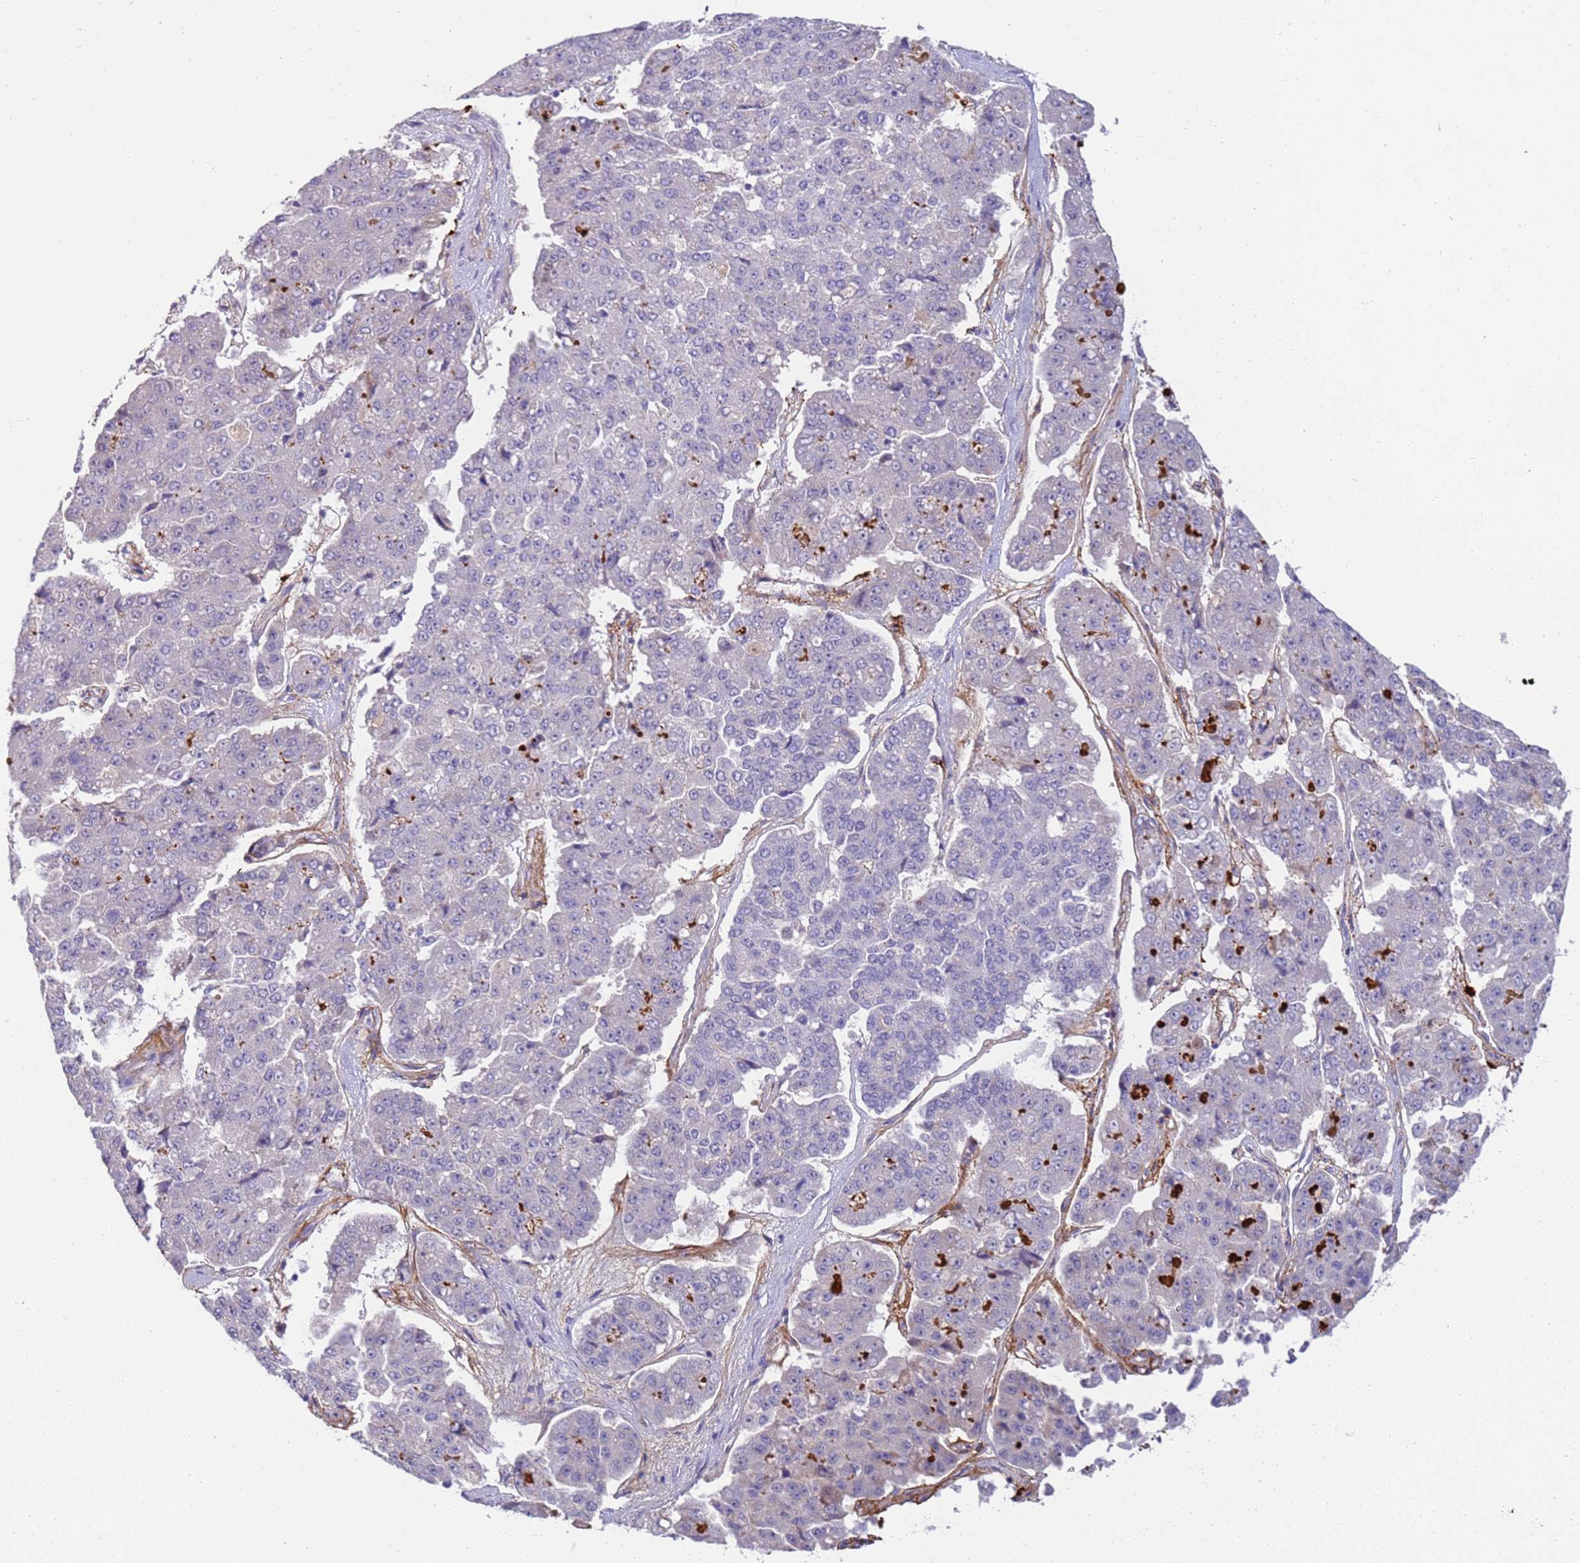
{"staining": {"intensity": "negative", "quantity": "none", "location": "none"}, "tissue": "pancreatic cancer", "cell_type": "Tumor cells", "image_type": "cancer", "snomed": [{"axis": "morphology", "description": "Adenocarcinoma, NOS"}, {"axis": "topography", "description": "Pancreas"}], "caption": "Pancreatic cancer stained for a protein using IHC demonstrates no expression tumor cells.", "gene": "STK25", "patient": {"sex": "male", "age": 50}}